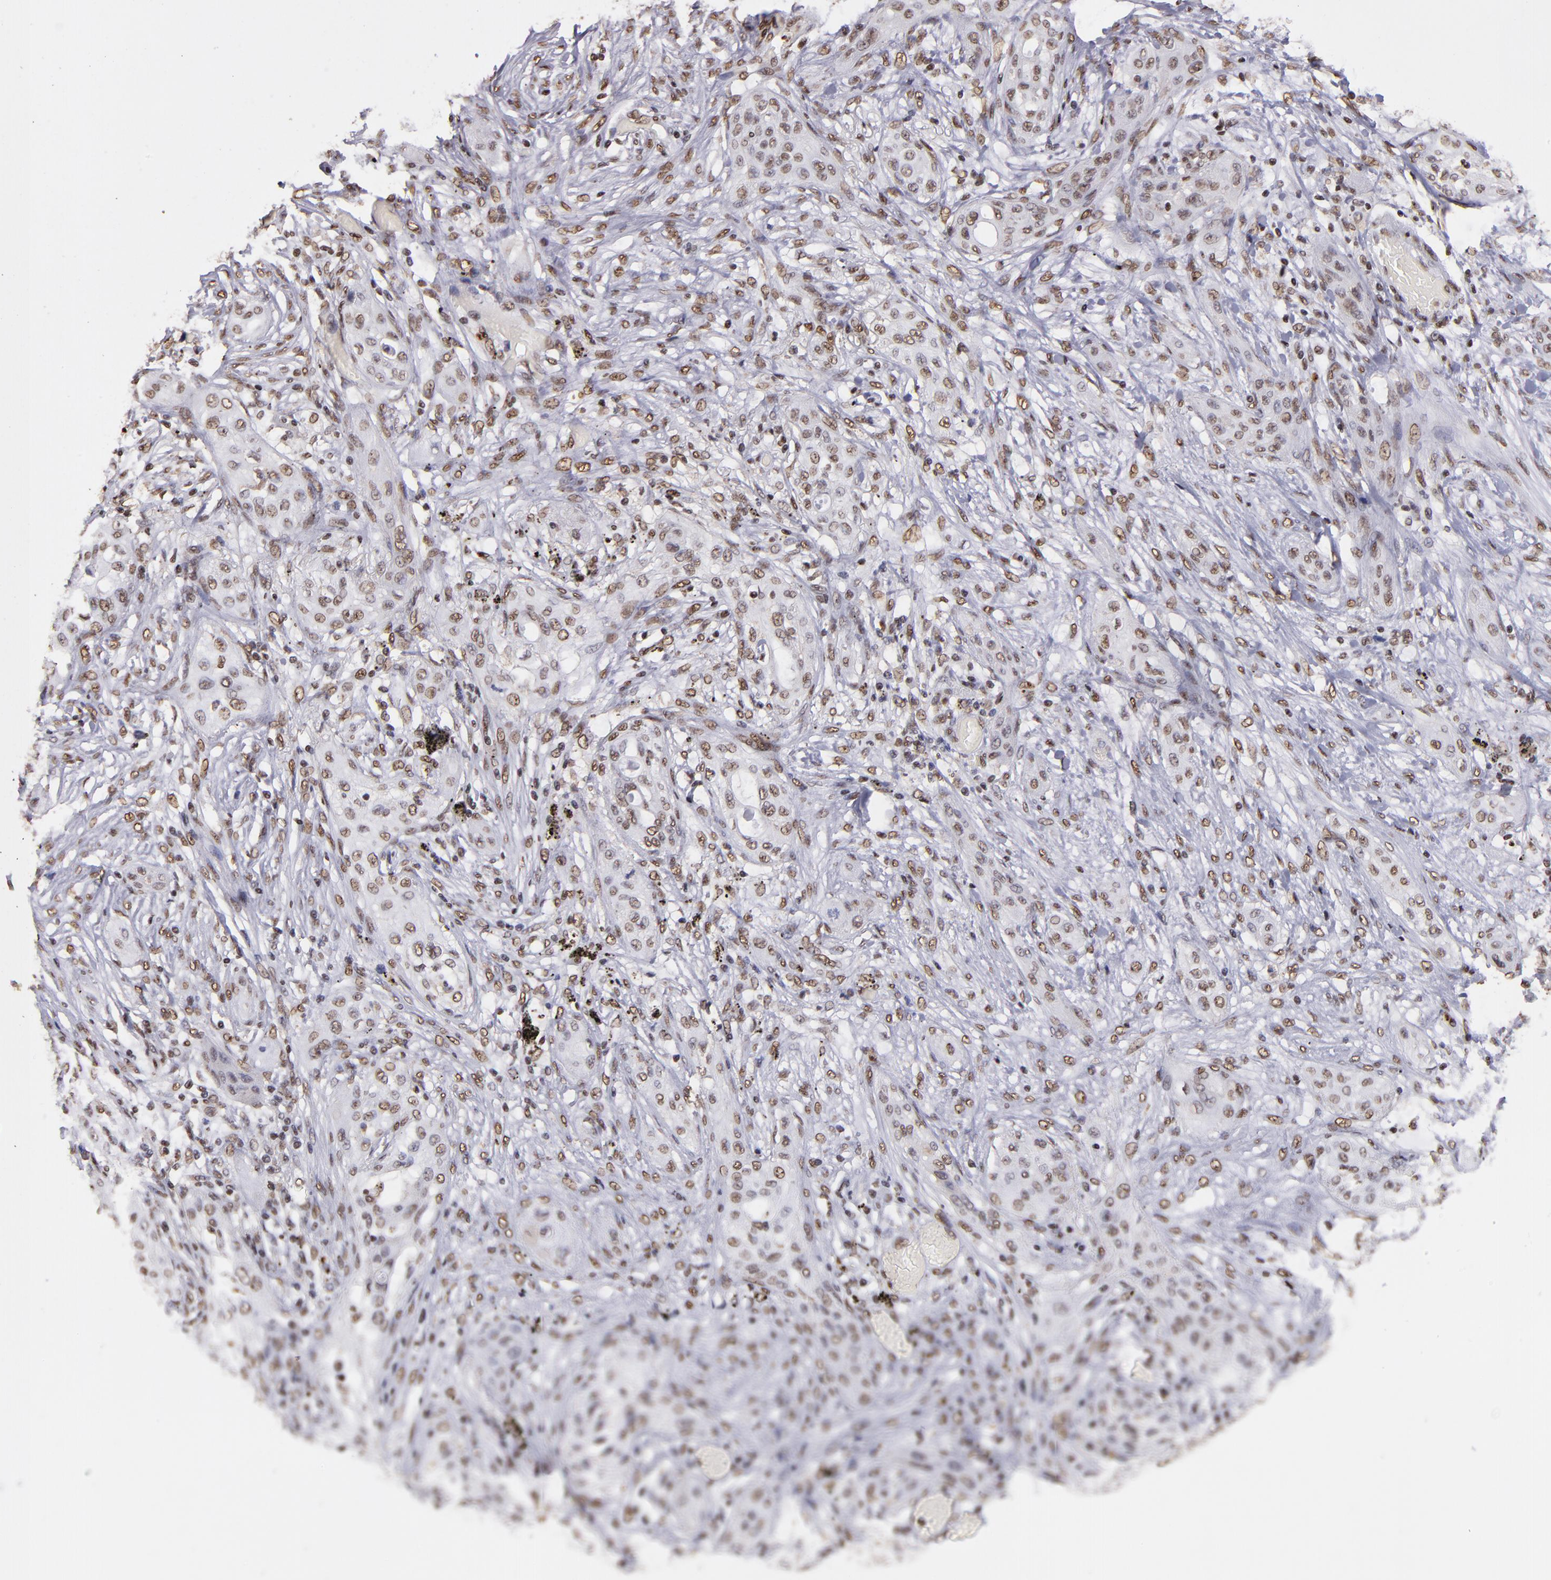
{"staining": {"intensity": "weak", "quantity": "25%-75%", "location": "nuclear"}, "tissue": "lung cancer", "cell_type": "Tumor cells", "image_type": "cancer", "snomed": [{"axis": "morphology", "description": "Squamous cell carcinoma, NOS"}, {"axis": "topography", "description": "Lung"}], "caption": "The immunohistochemical stain shows weak nuclear staining in tumor cells of lung squamous cell carcinoma tissue.", "gene": "SP1", "patient": {"sex": "female", "age": 47}}